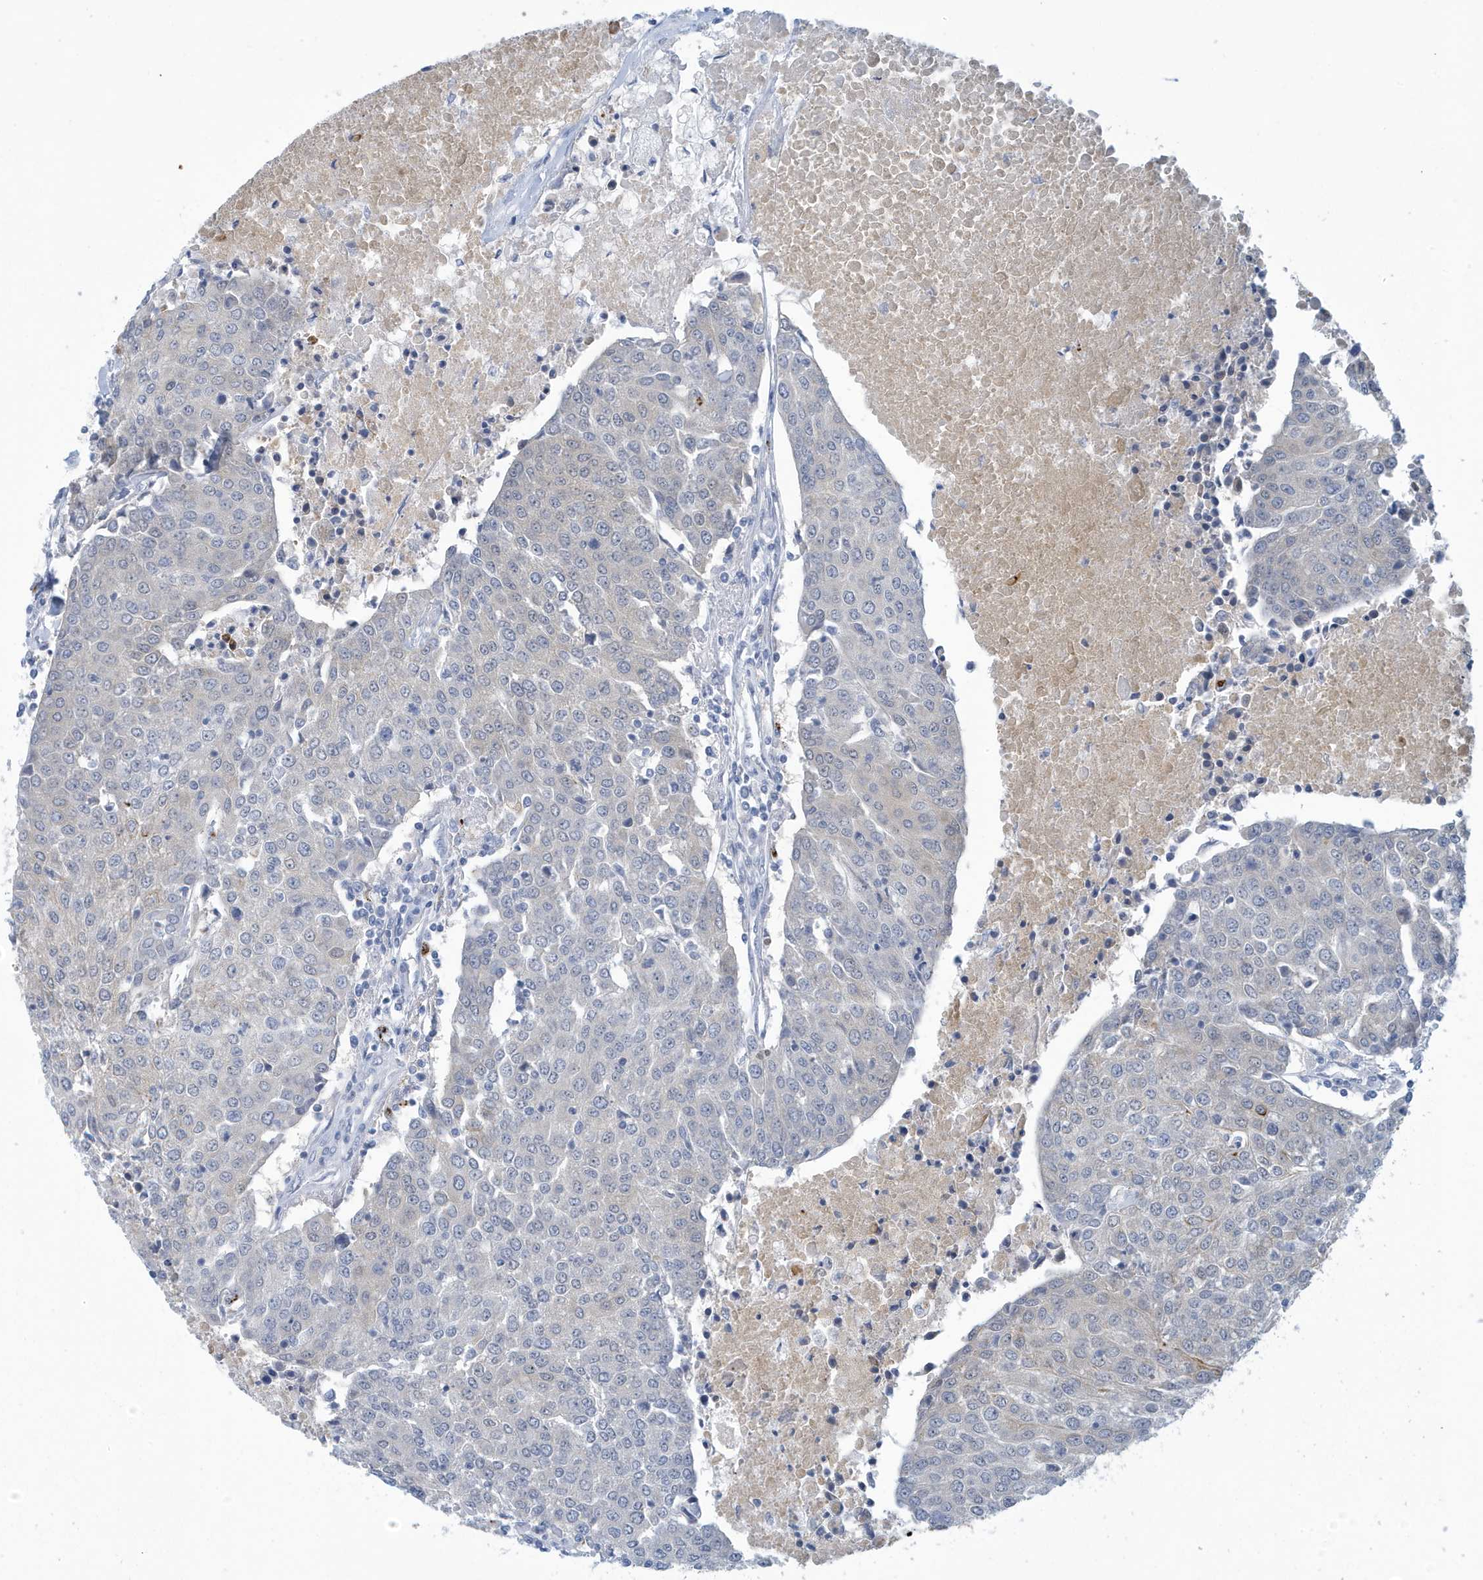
{"staining": {"intensity": "negative", "quantity": "none", "location": "none"}, "tissue": "urothelial cancer", "cell_type": "Tumor cells", "image_type": "cancer", "snomed": [{"axis": "morphology", "description": "Urothelial carcinoma, High grade"}, {"axis": "topography", "description": "Urinary bladder"}], "caption": "IHC of high-grade urothelial carcinoma displays no staining in tumor cells.", "gene": "VTA1", "patient": {"sex": "female", "age": 85}}